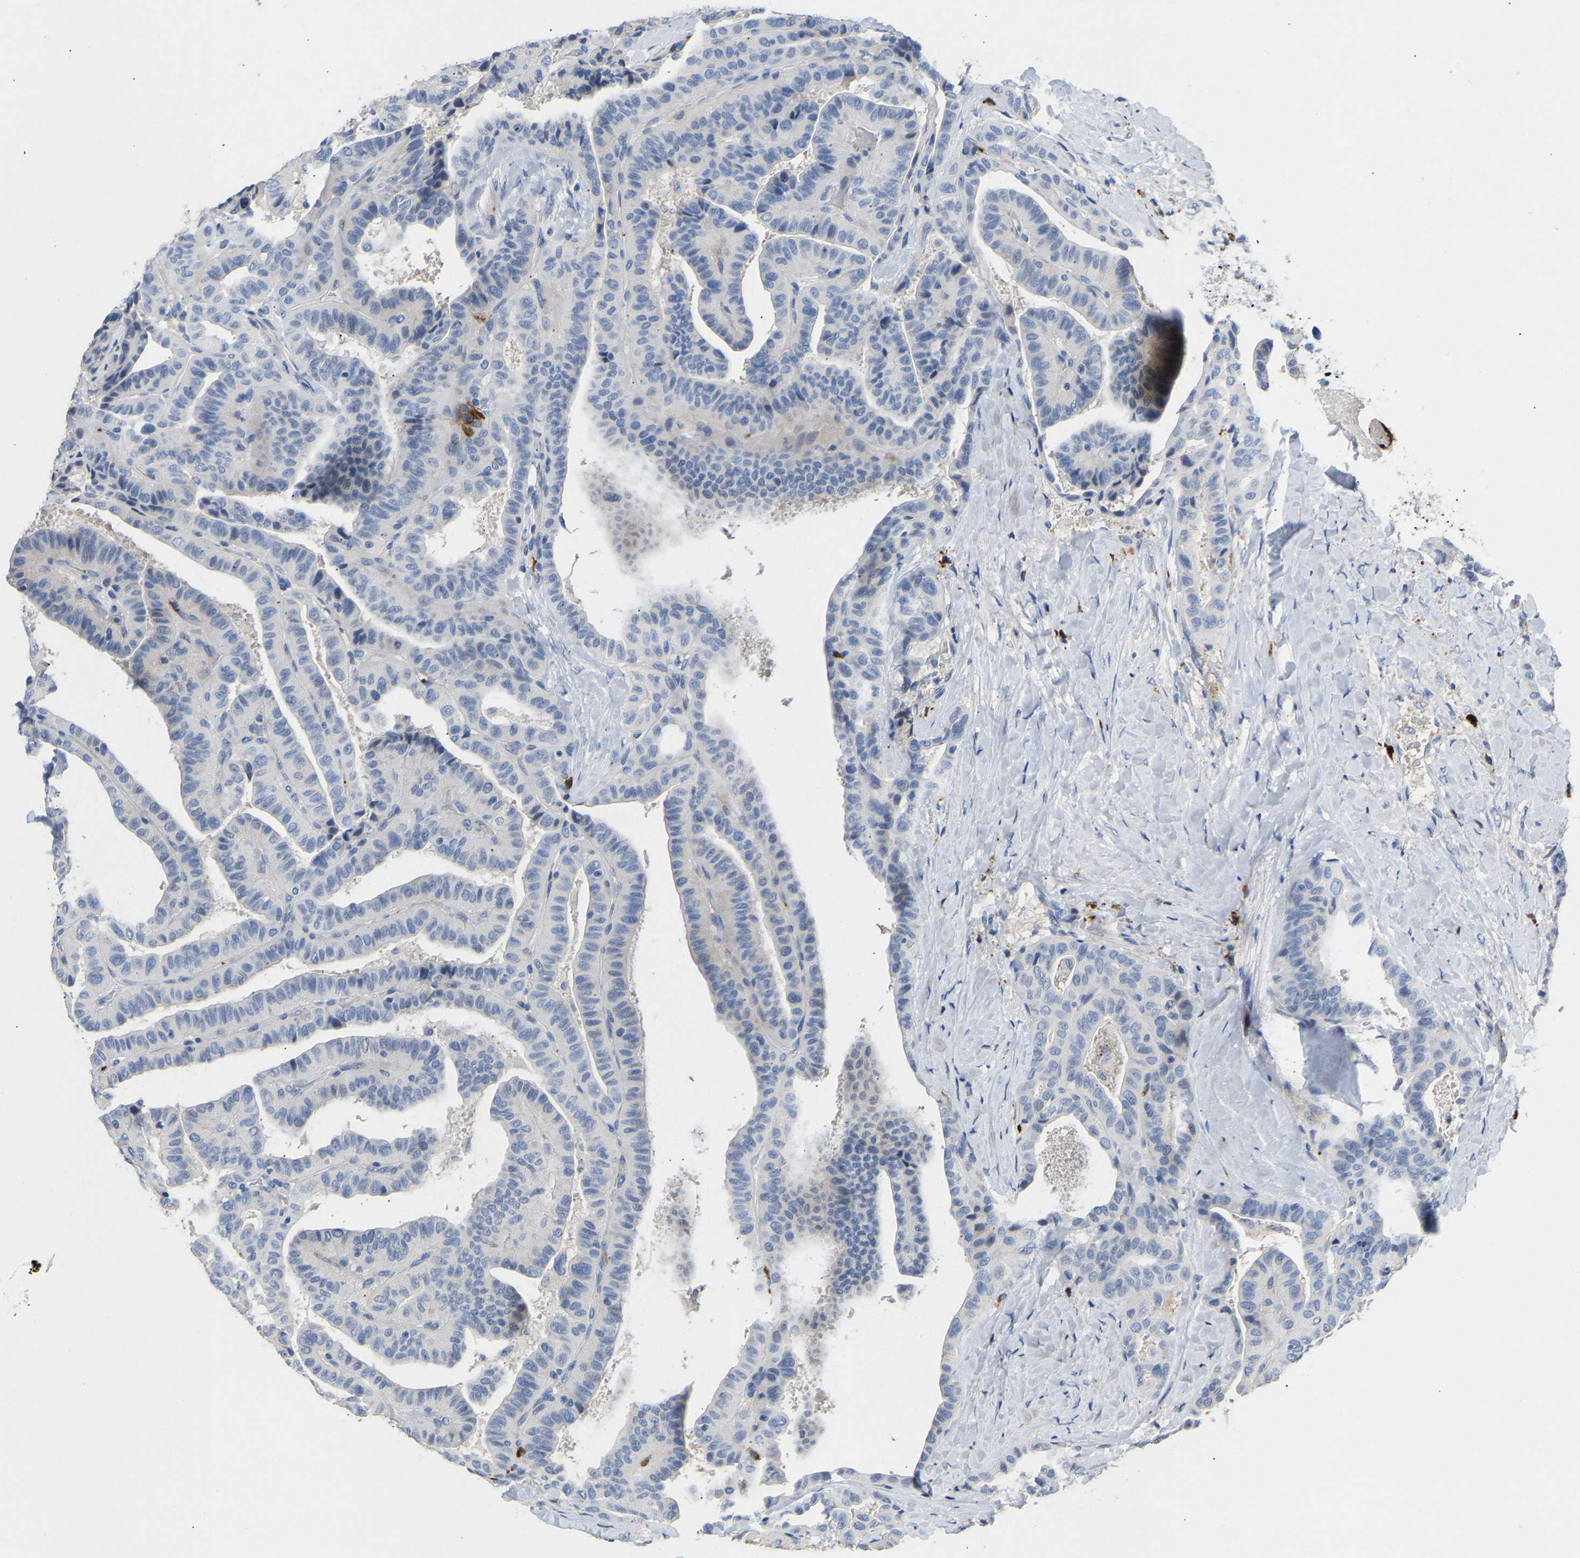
{"staining": {"intensity": "negative", "quantity": "none", "location": "none"}, "tissue": "thyroid cancer", "cell_type": "Tumor cells", "image_type": "cancer", "snomed": [{"axis": "morphology", "description": "Papillary adenocarcinoma, NOS"}, {"axis": "topography", "description": "Thyroid gland"}], "caption": "This is an immunohistochemistry (IHC) micrograph of human thyroid papillary adenocarcinoma. There is no expression in tumor cells.", "gene": "FGF18", "patient": {"sex": "male", "age": 77}}